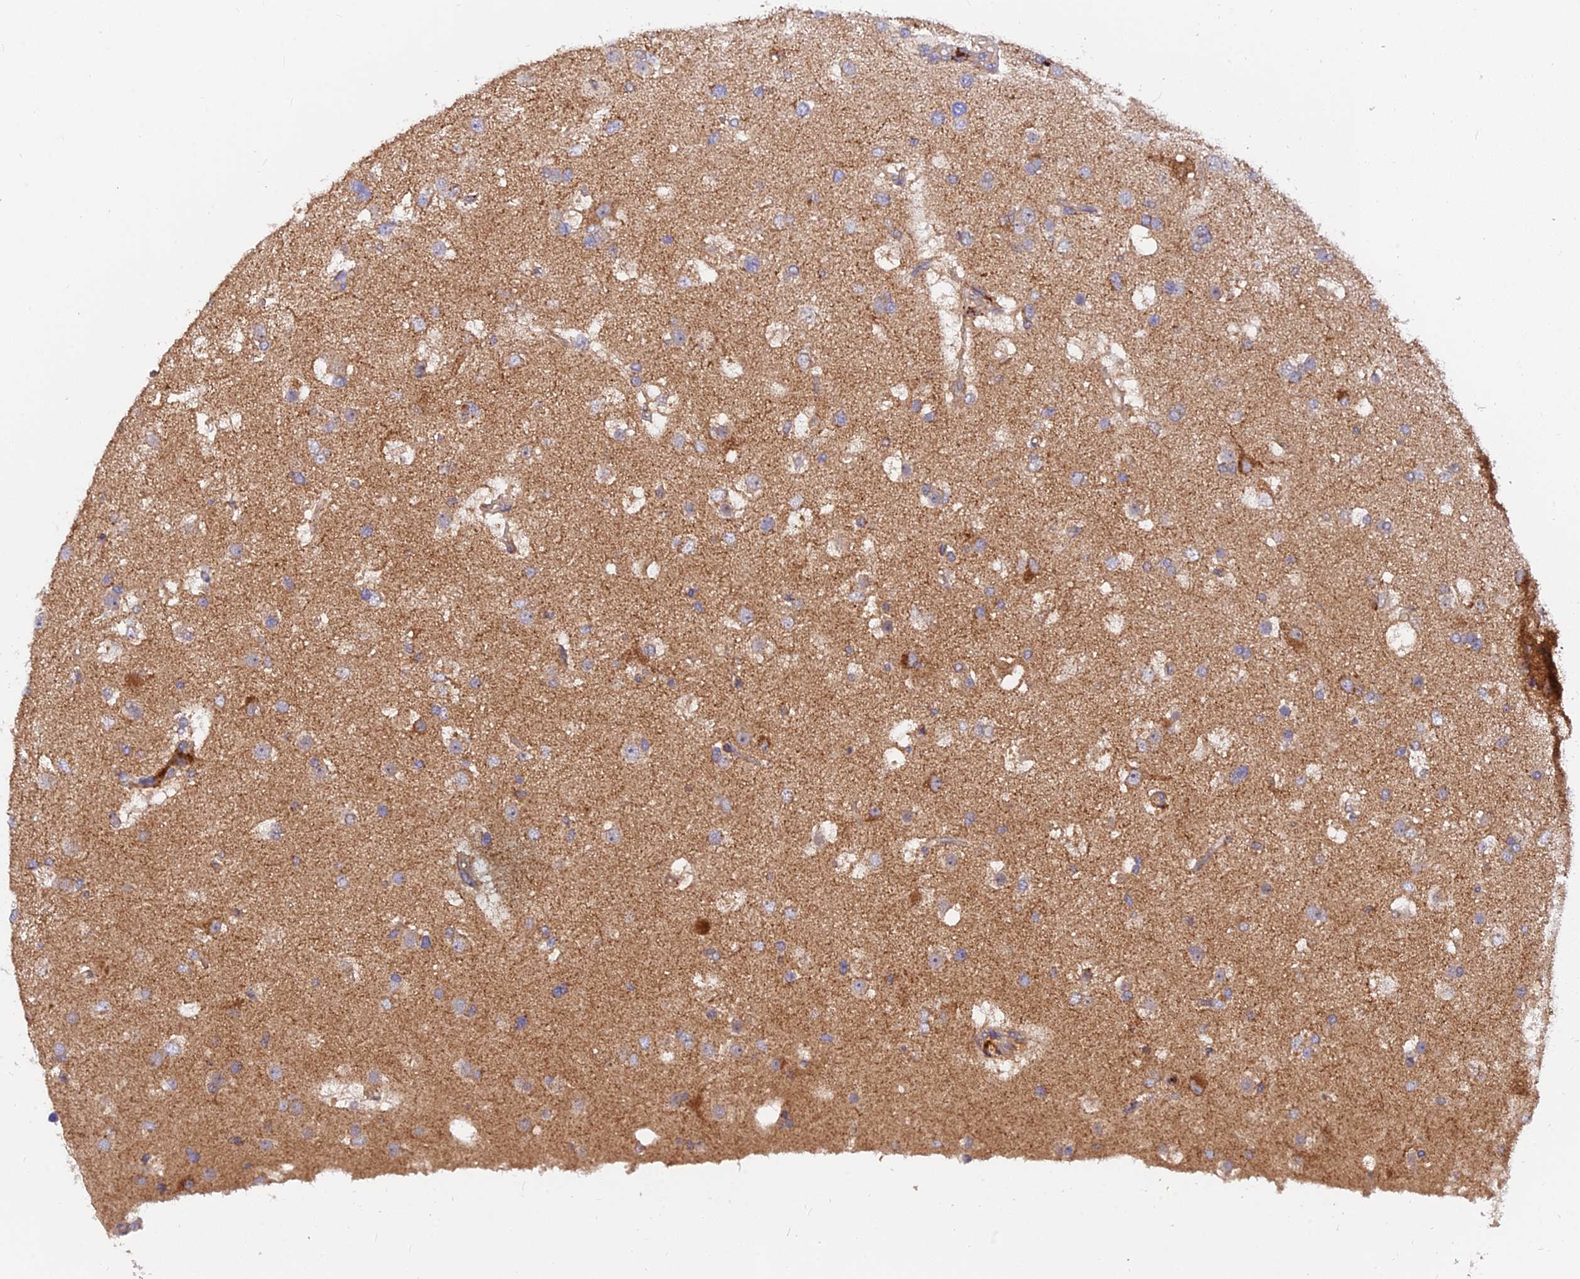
{"staining": {"intensity": "negative", "quantity": "none", "location": "none"}, "tissue": "glioma", "cell_type": "Tumor cells", "image_type": "cancer", "snomed": [{"axis": "morphology", "description": "Glioma, malignant, High grade"}, {"axis": "topography", "description": "Brain"}], "caption": "Immunohistochemistry of human malignant high-grade glioma shows no positivity in tumor cells. Brightfield microscopy of immunohistochemistry (IHC) stained with DAB (brown) and hematoxylin (blue), captured at high magnification.", "gene": "PODNL1", "patient": {"sex": "male", "age": 53}}